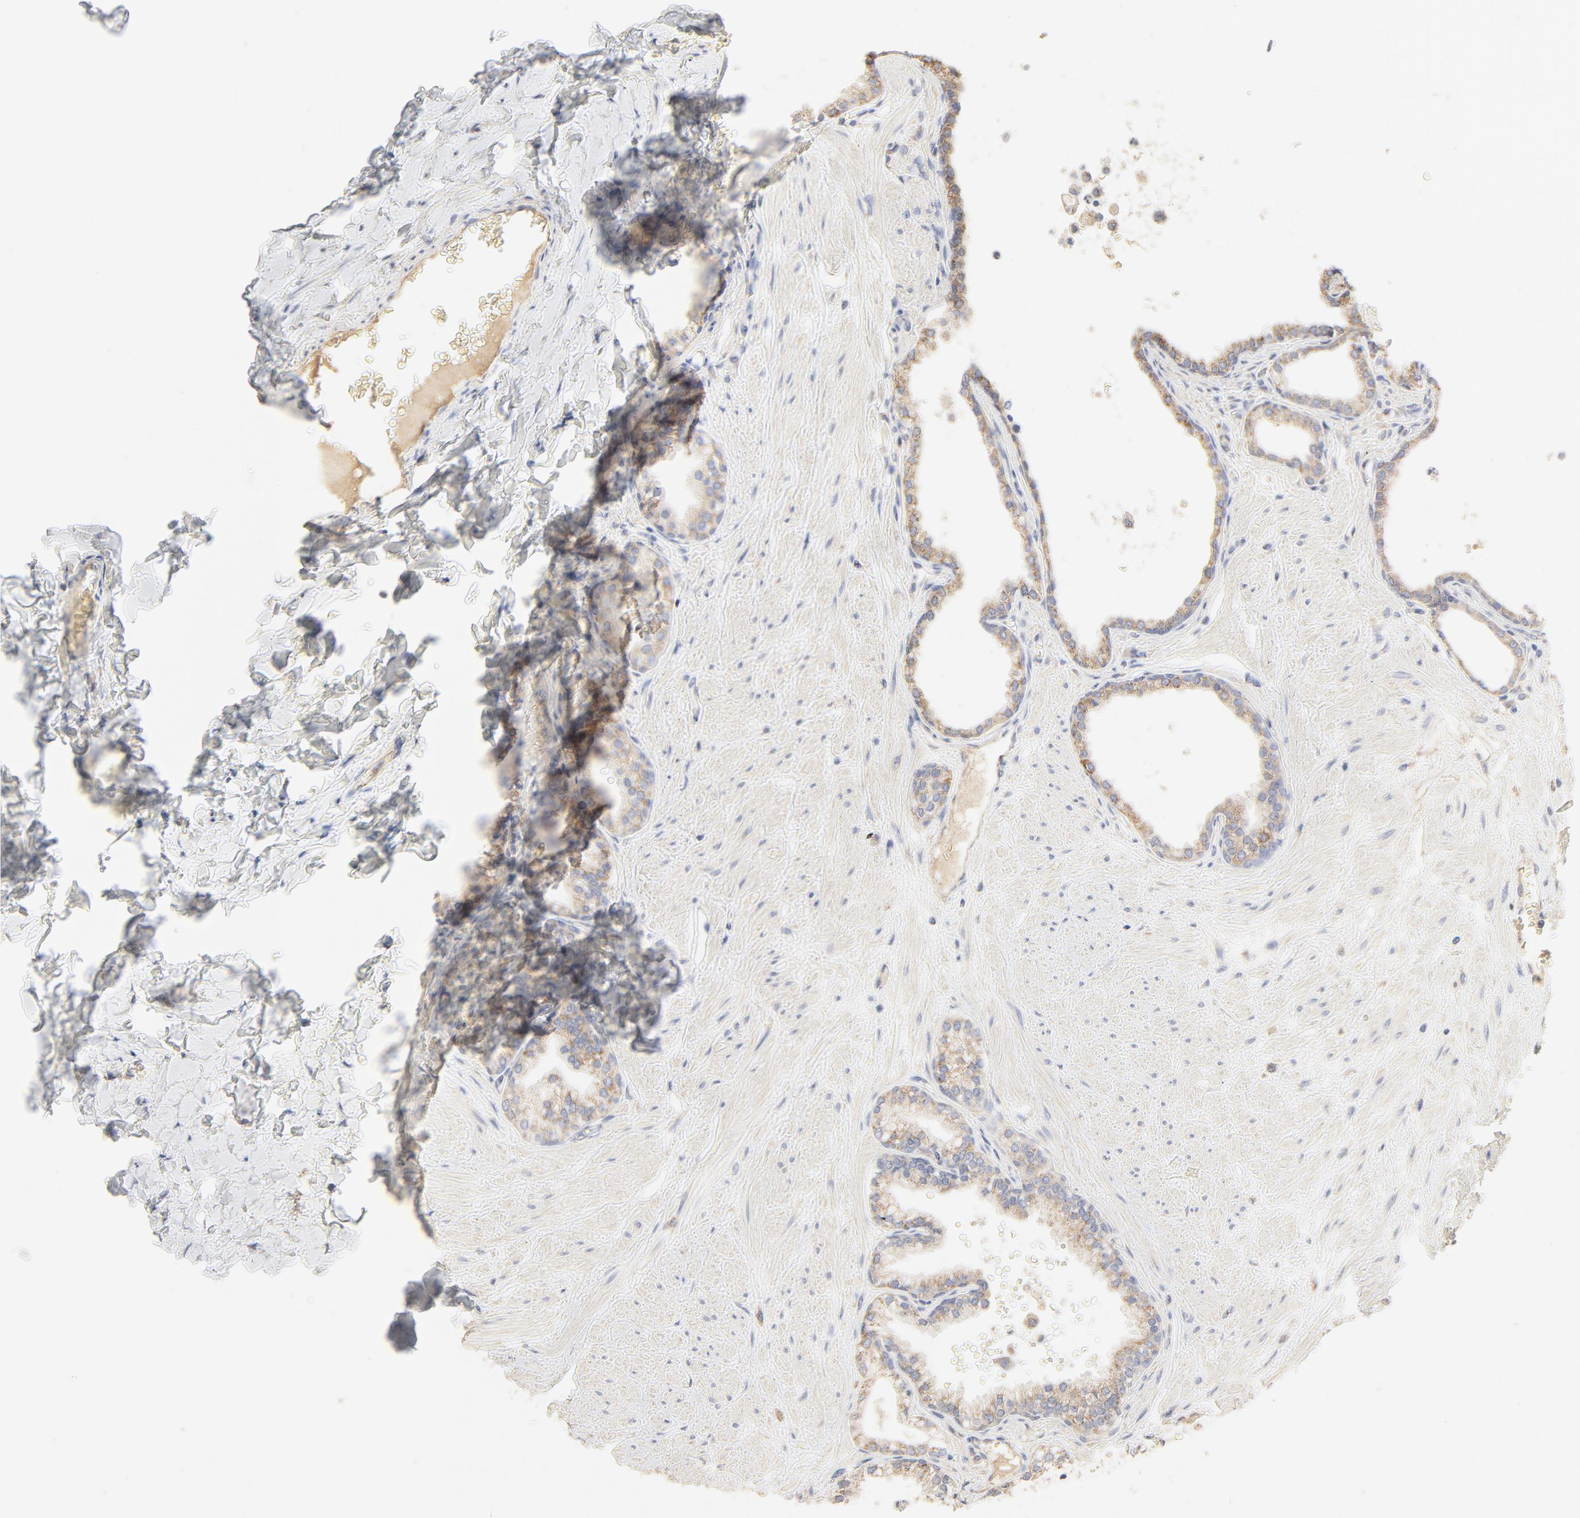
{"staining": {"intensity": "weak", "quantity": ">75%", "location": "cytoplasmic/membranous"}, "tissue": "prostate", "cell_type": "Glandular cells", "image_type": "normal", "snomed": [{"axis": "morphology", "description": "Normal tissue, NOS"}, {"axis": "topography", "description": "Prostate"}], "caption": "Human prostate stained with a protein marker demonstrates weak staining in glandular cells.", "gene": "FCGBP", "patient": {"sex": "male", "age": 64}}